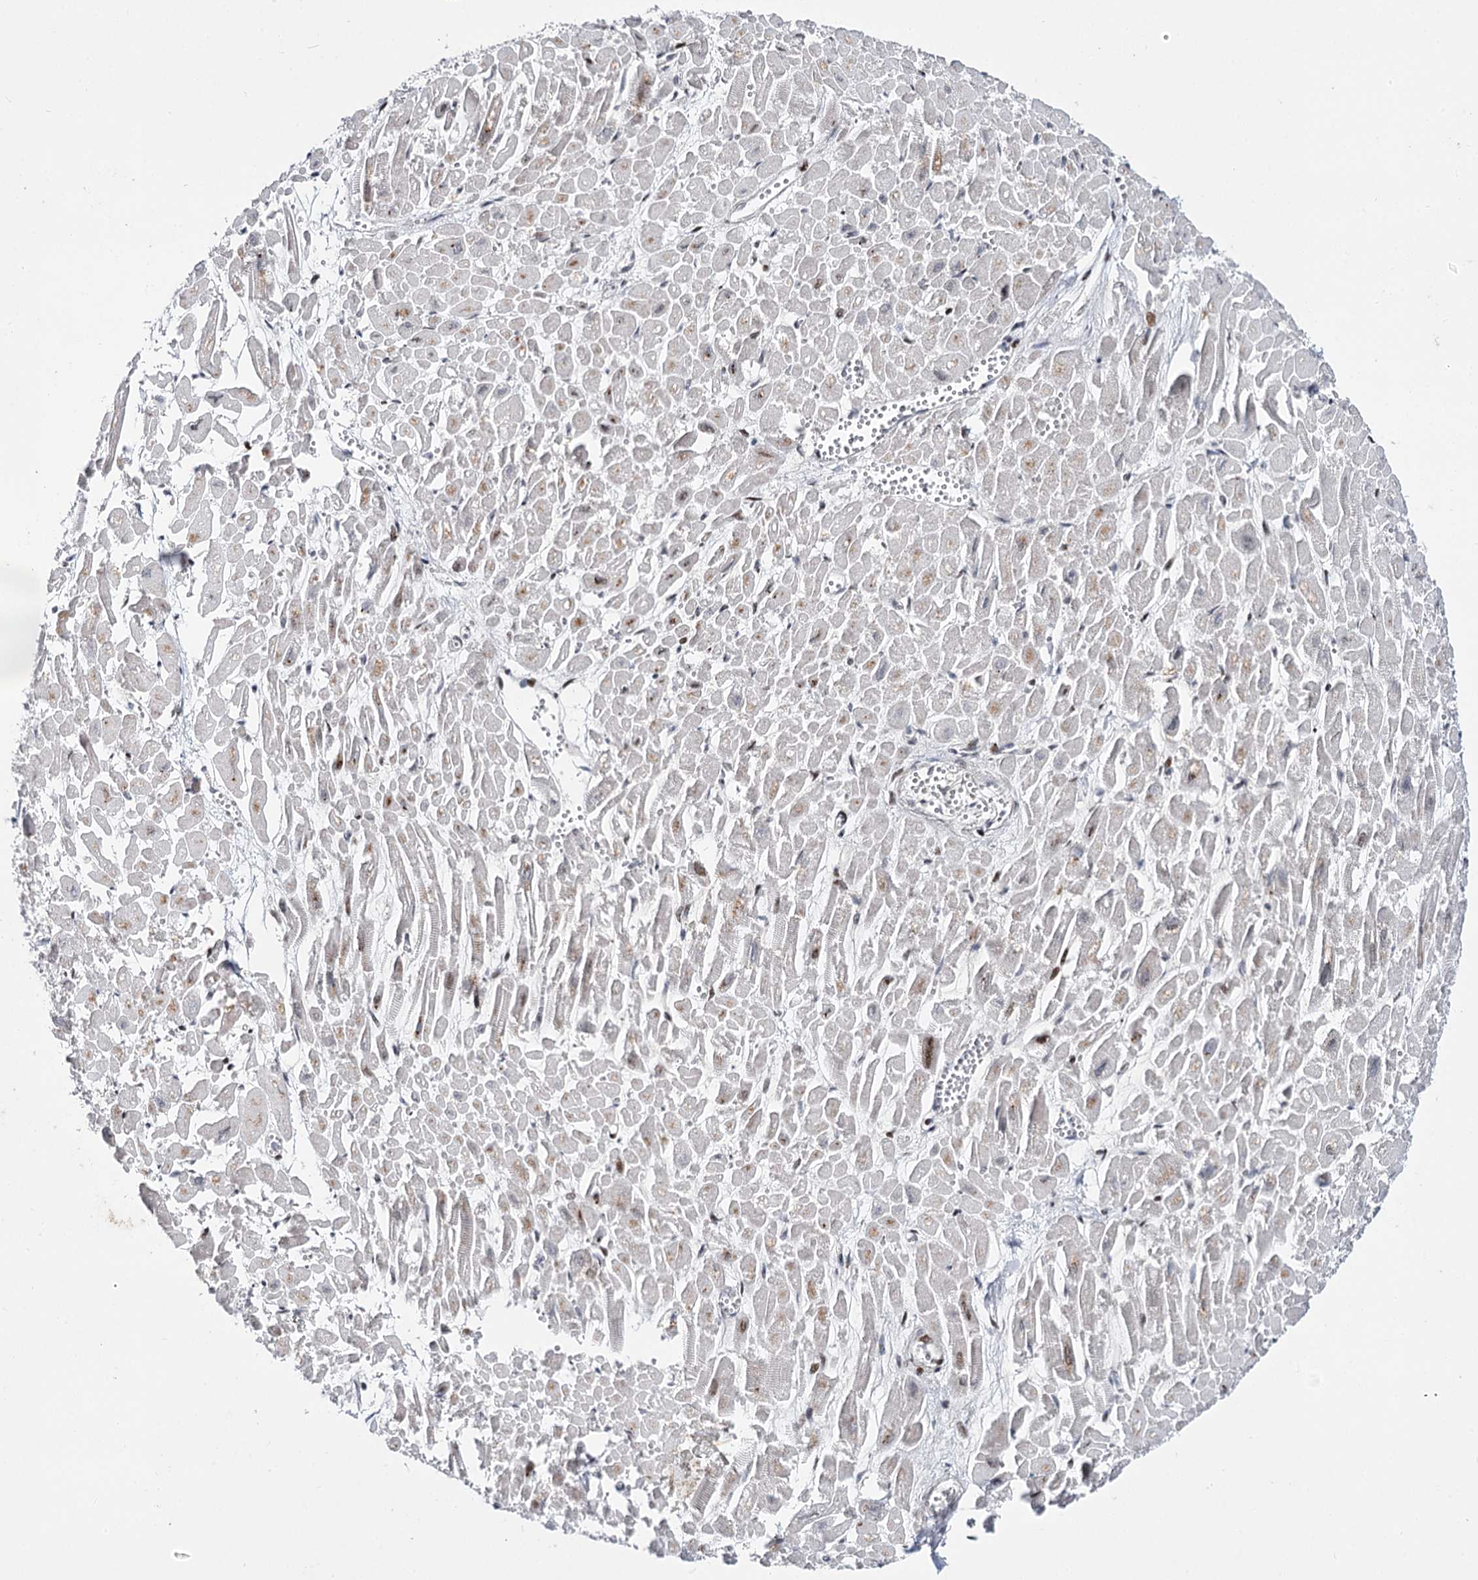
{"staining": {"intensity": "moderate", "quantity": "<25%", "location": "nuclear"}, "tissue": "heart muscle", "cell_type": "Cardiomyocytes", "image_type": "normal", "snomed": [{"axis": "morphology", "description": "Normal tissue, NOS"}, {"axis": "topography", "description": "Heart"}], "caption": "This is a photomicrograph of immunohistochemistry (IHC) staining of normal heart muscle, which shows moderate positivity in the nuclear of cardiomyocytes.", "gene": "ITFG2", "patient": {"sex": "male", "age": 54}}